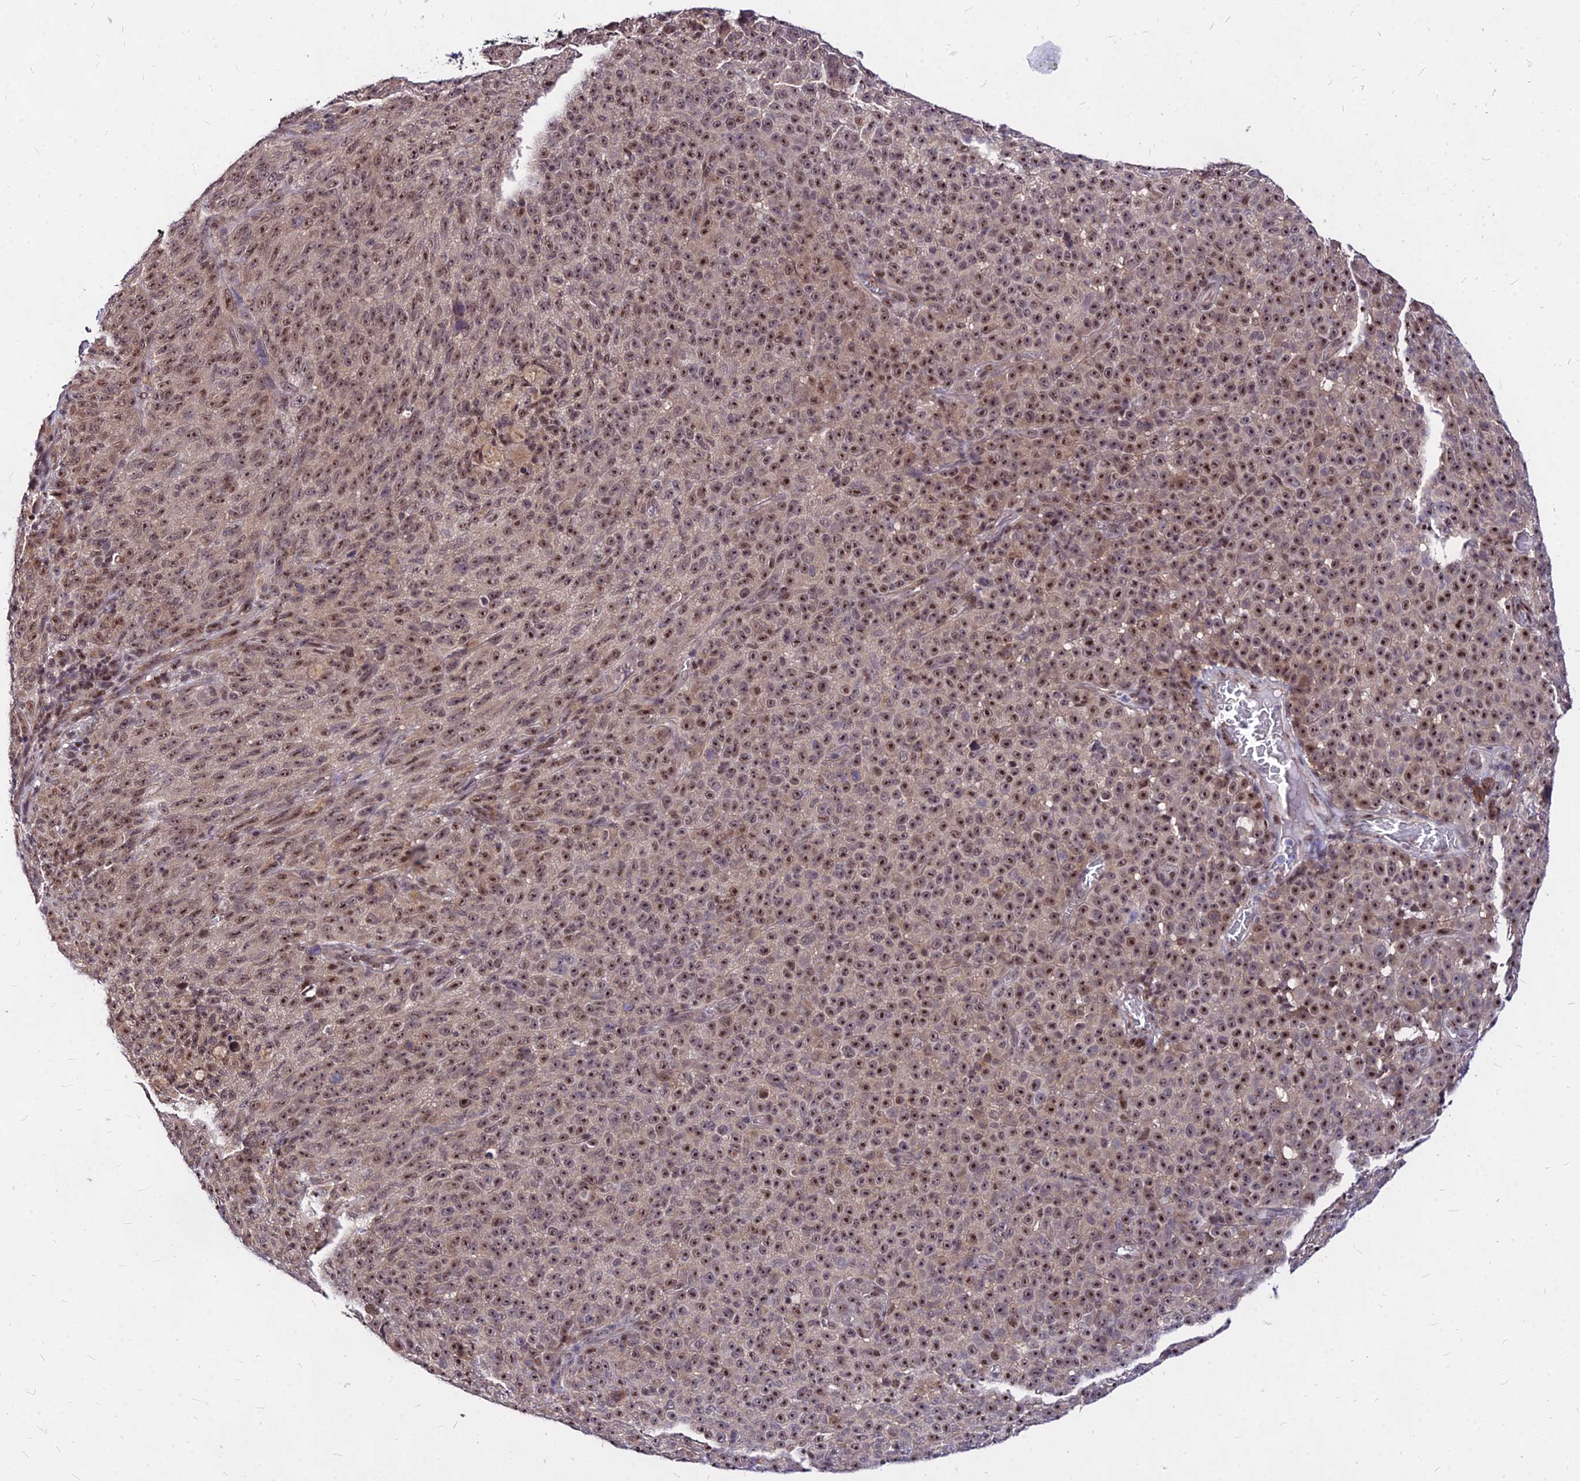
{"staining": {"intensity": "moderate", "quantity": ">75%", "location": "nuclear"}, "tissue": "melanoma", "cell_type": "Tumor cells", "image_type": "cancer", "snomed": [{"axis": "morphology", "description": "Malignant melanoma, NOS"}, {"axis": "topography", "description": "Skin"}], "caption": "The photomicrograph exhibits a brown stain indicating the presence of a protein in the nuclear of tumor cells in malignant melanoma.", "gene": "DDX55", "patient": {"sex": "female", "age": 82}}